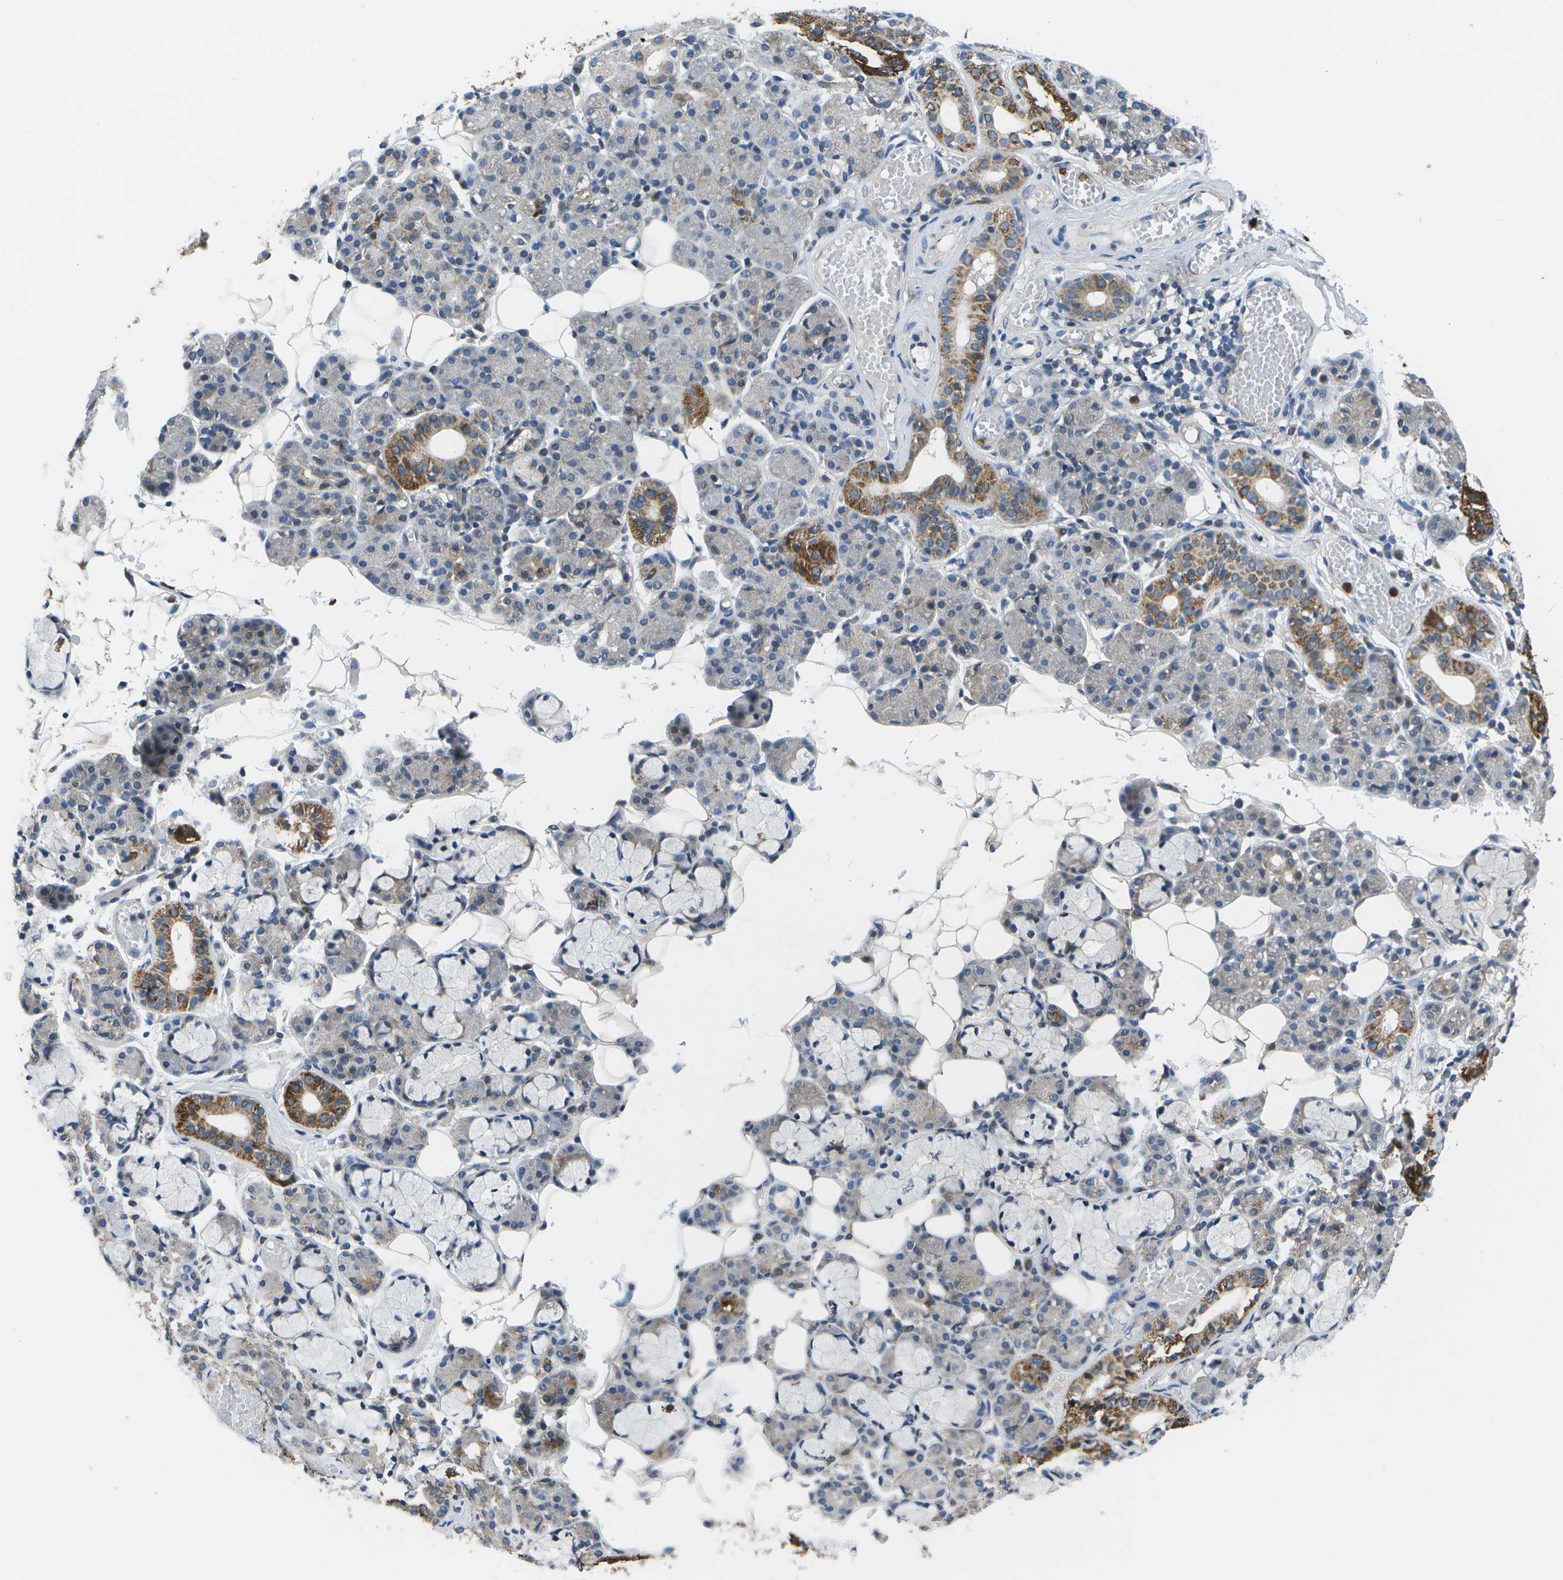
{"staining": {"intensity": "moderate", "quantity": "25%-75%", "location": "cytoplasmic/membranous"}, "tissue": "salivary gland", "cell_type": "Glandular cells", "image_type": "normal", "snomed": [{"axis": "morphology", "description": "Normal tissue, NOS"}, {"axis": "topography", "description": "Salivary gland"}], "caption": "Brown immunohistochemical staining in benign salivary gland exhibits moderate cytoplasmic/membranous expression in about 25%-75% of glandular cells.", "gene": "GALNT15", "patient": {"sex": "male", "age": 63}}